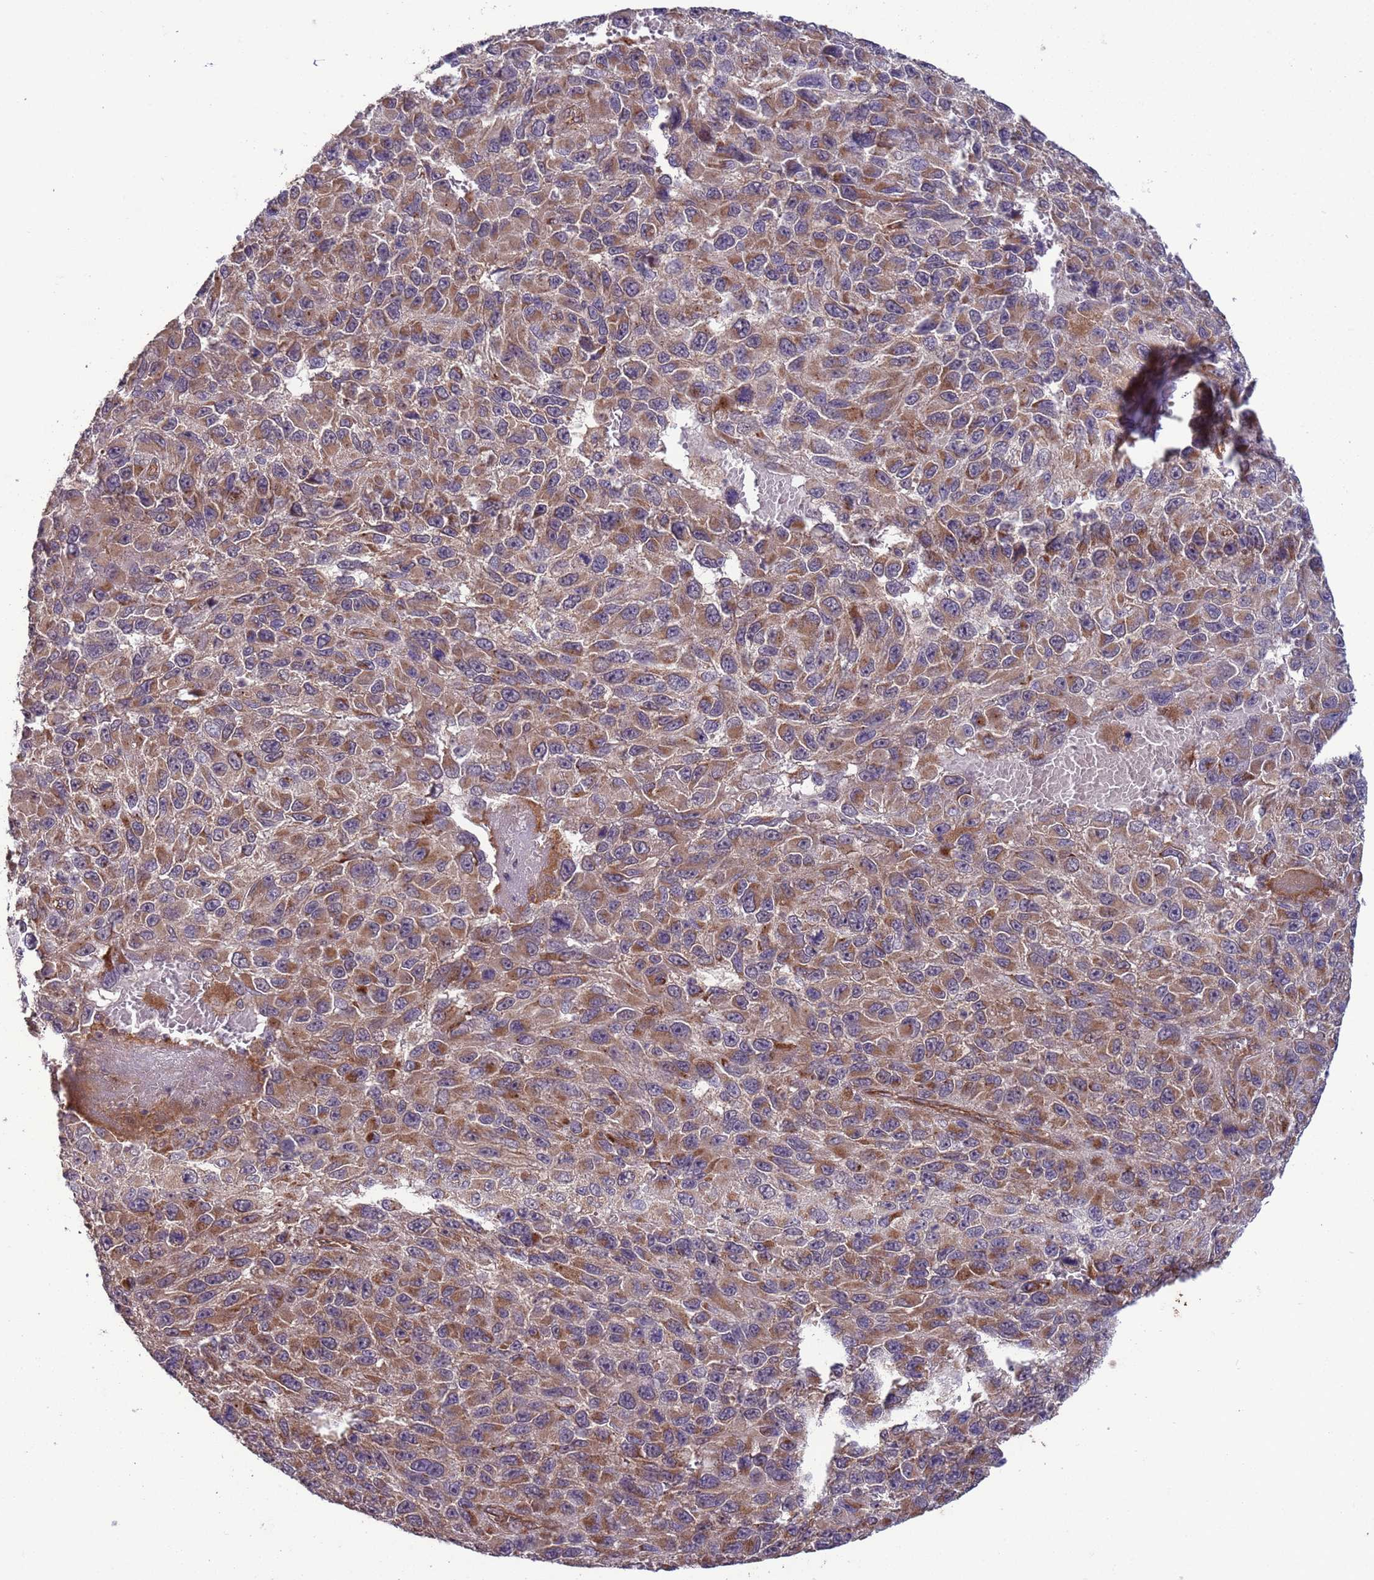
{"staining": {"intensity": "moderate", "quantity": ">75%", "location": "cytoplasmic/membranous"}, "tissue": "melanoma", "cell_type": "Tumor cells", "image_type": "cancer", "snomed": [{"axis": "morphology", "description": "Normal tissue, NOS"}, {"axis": "morphology", "description": "Malignant melanoma, NOS"}, {"axis": "topography", "description": "Skin"}], "caption": "IHC (DAB (3,3'-diaminobenzidine)) staining of malignant melanoma displays moderate cytoplasmic/membranous protein staining in about >75% of tumor cells. (DAB IHC, brown staining for protein, blue staining for nuclei).", "gene": "ACAD8", "patient": {"sex": "female", "age": 96}}